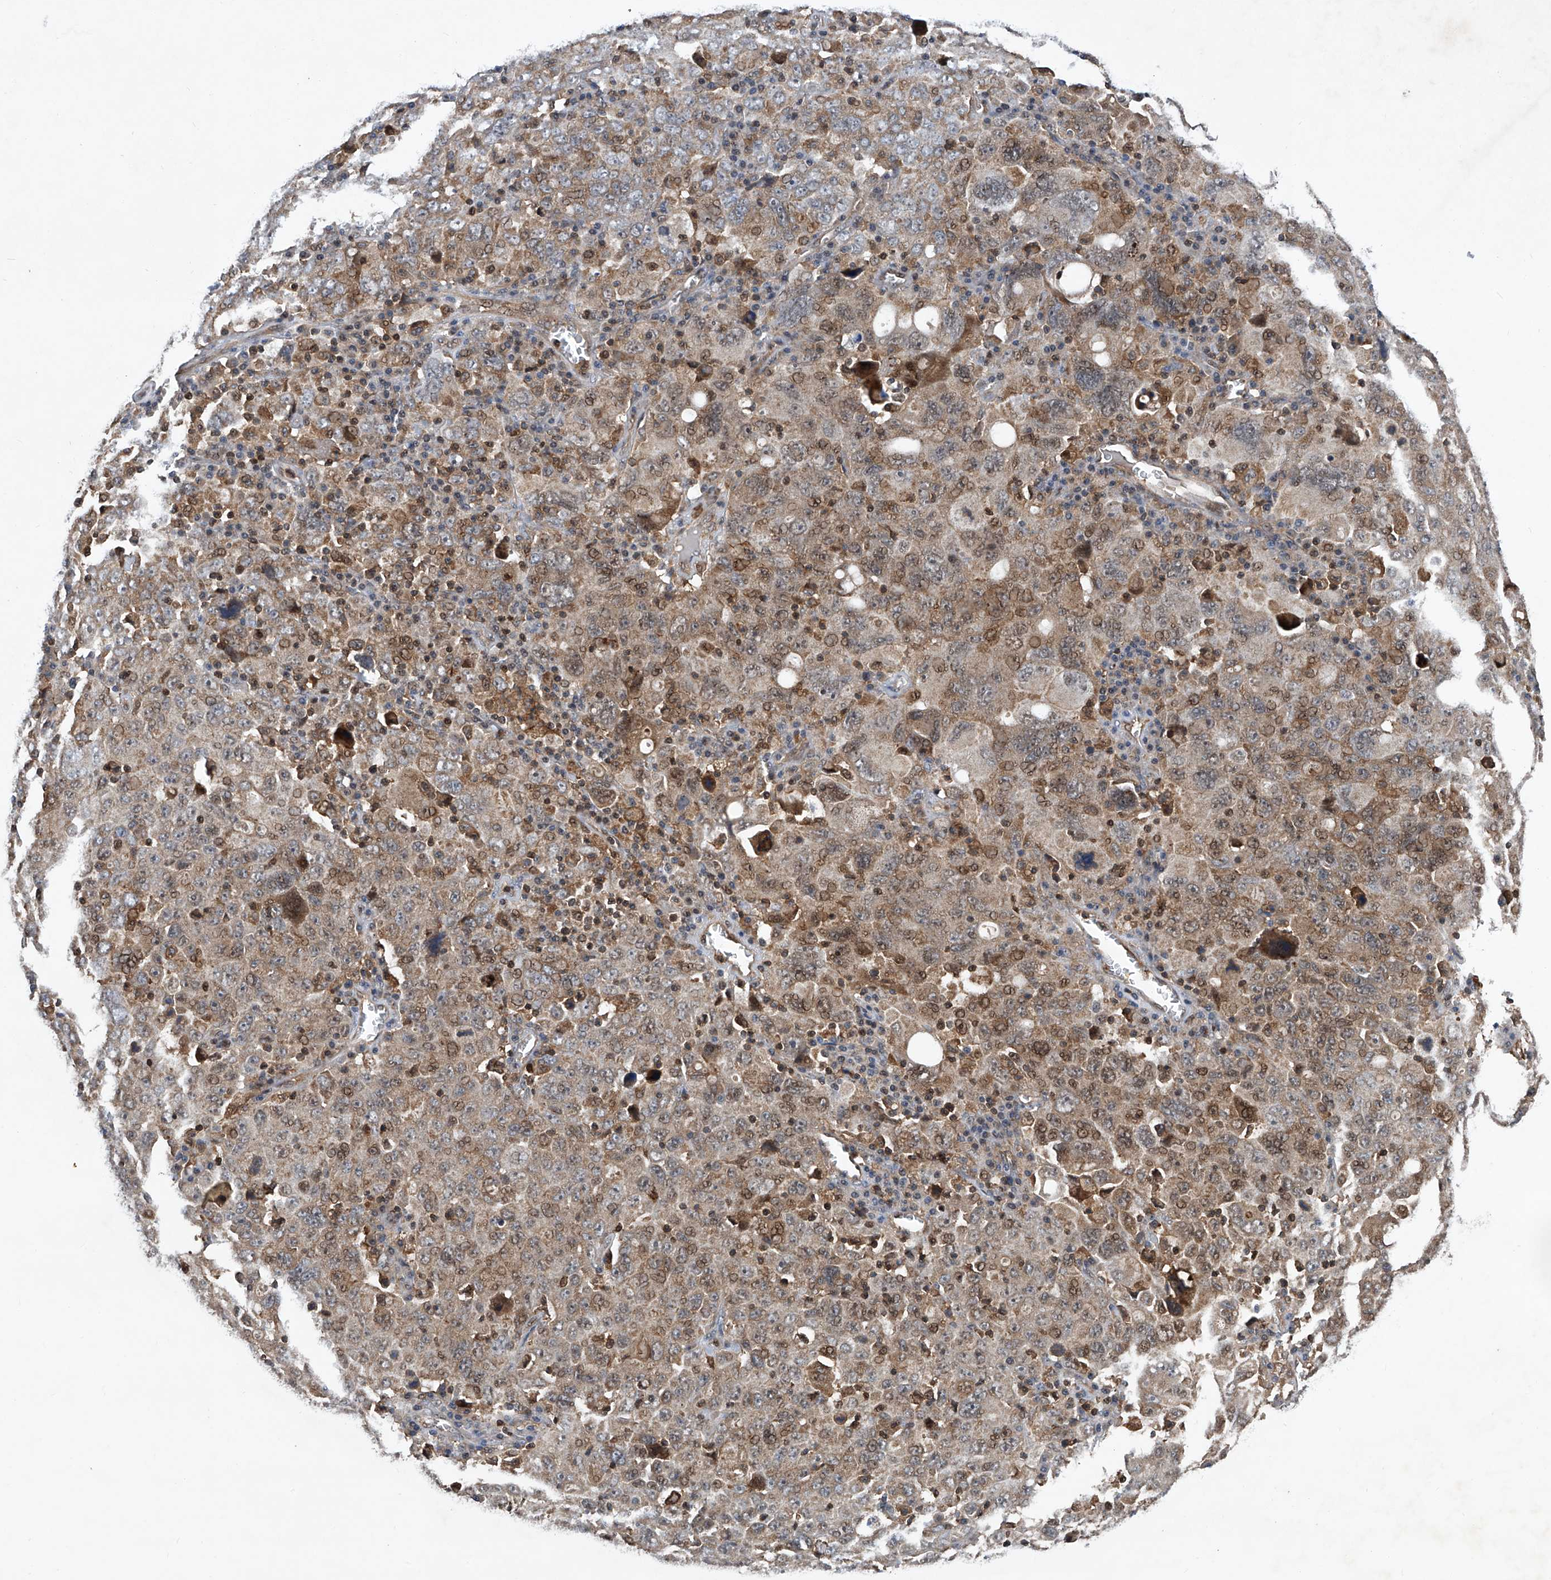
{"staining": {"intensity": "weak", "quantity": "25%-75%", "location": "cytoplasmic/membranous,nuclear"}, "tissue": "ovarian cancer", "cell_type": "Tumor cells", "image_type": "cancer", "snomed": [{"axis": "morphology", "description": "Carcinoma, endometroid"}, {"axis": "topography", "description": "Ovary"}], "caption": "The micrograph exhibits a brown stain indicating the presence of a protein in the cytoplasmic/membranous and nuclear of tumor cells in endometroid carcinoma (ovarian). (brown staining indicates protein expression, while blue staining denotes nuclei).", "gene": "NT5C3A", "patient": {"sex": "female", "age": 62}}